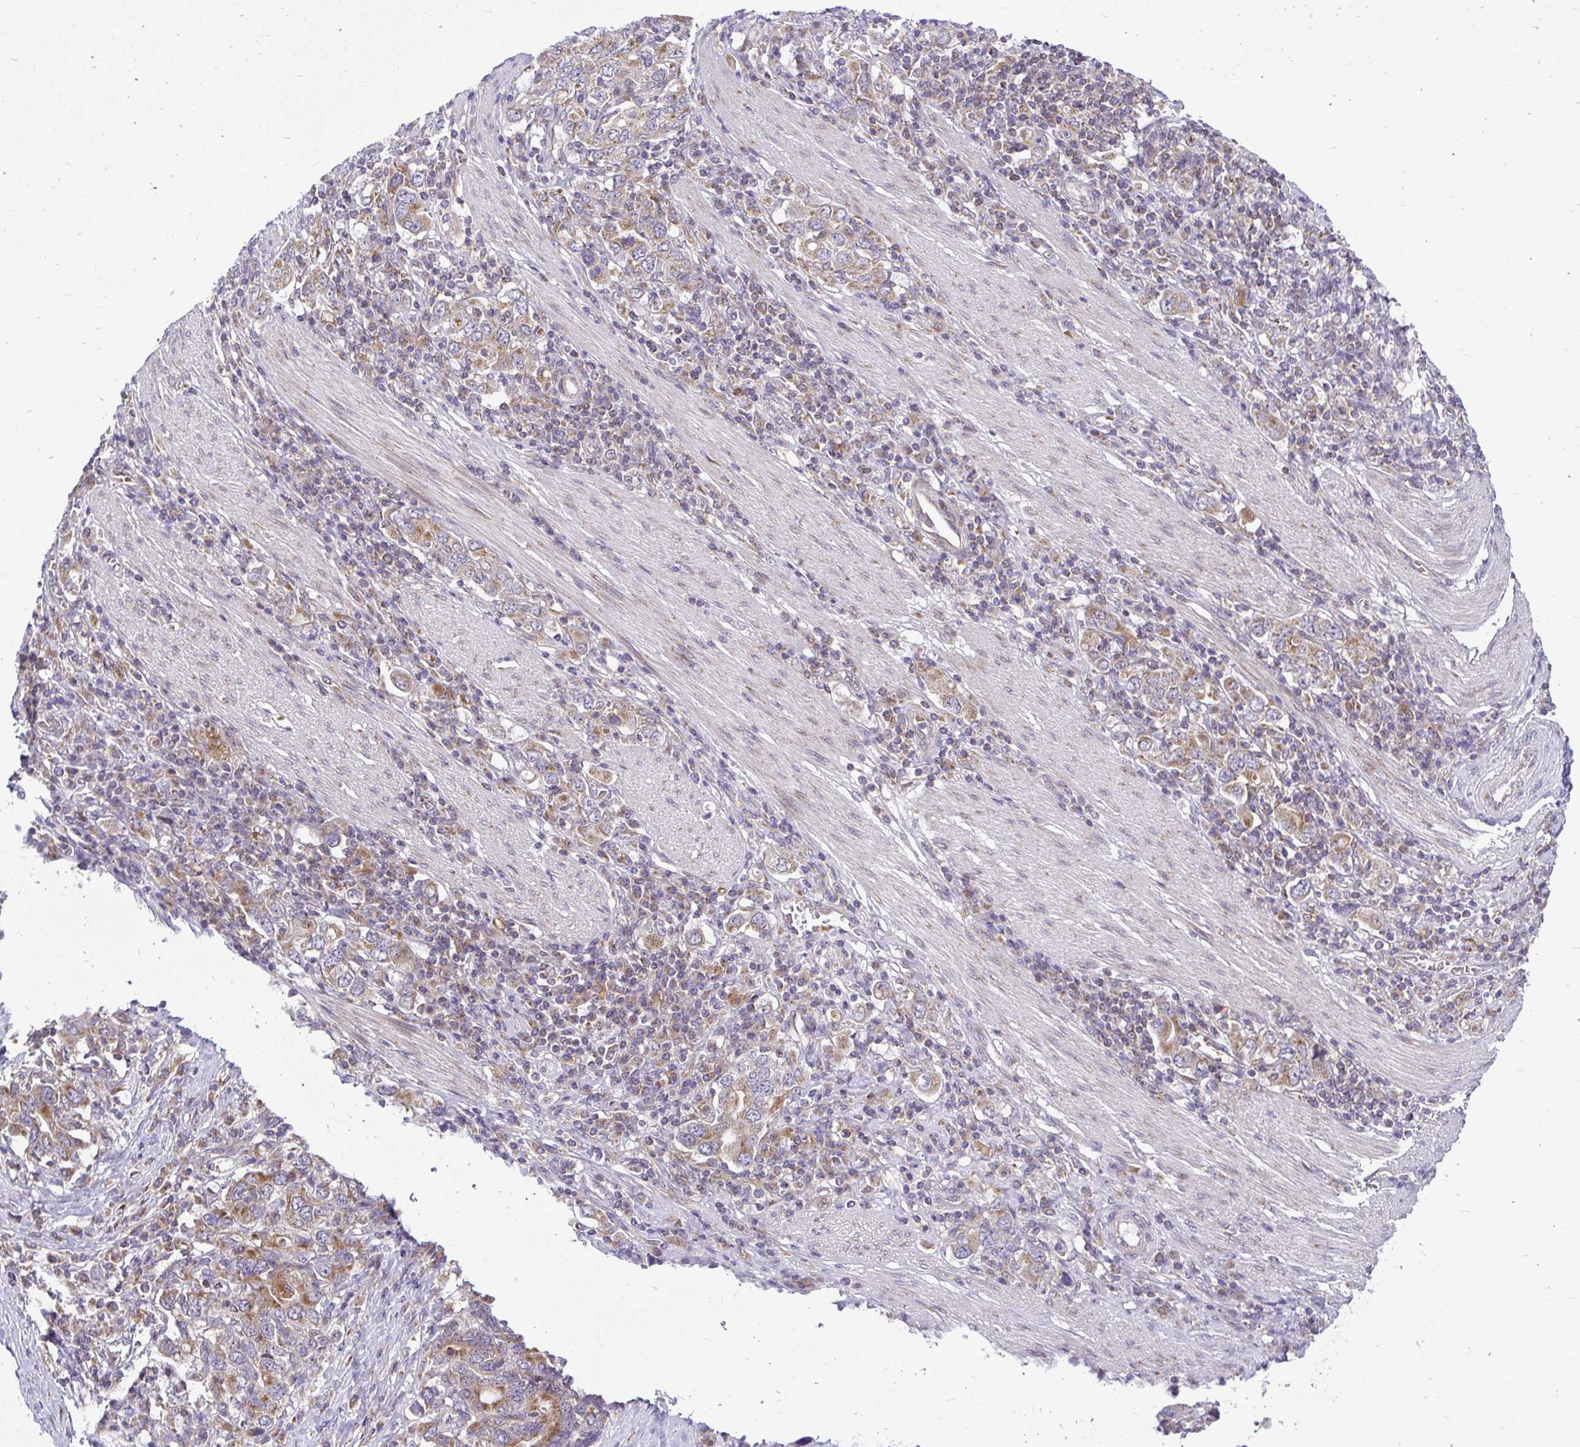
{"staining": {"intensity": "moderate", "quantity": ">75%", "location": "cytoplasmic/membranous"}, "tissue": "stomach cancer", "cell_type": "Tumor cells", "image_type": "cancer", "snomed": [{"axis": "morphology", "description": "Adenocarcinoma, NOS"}, {"axis": "topography", "description": "Stomach, upper"}, {"axis": "topography", "description": "Stomach"}], "caption": "Stomach cancer stained for a protein (brown) exhibits moderate cytoplasmic/membranous positive positivity in approximately >75% of tumor cells.", "gene": "VTI1B", "patient": {"sex": "male", "age": 62}}